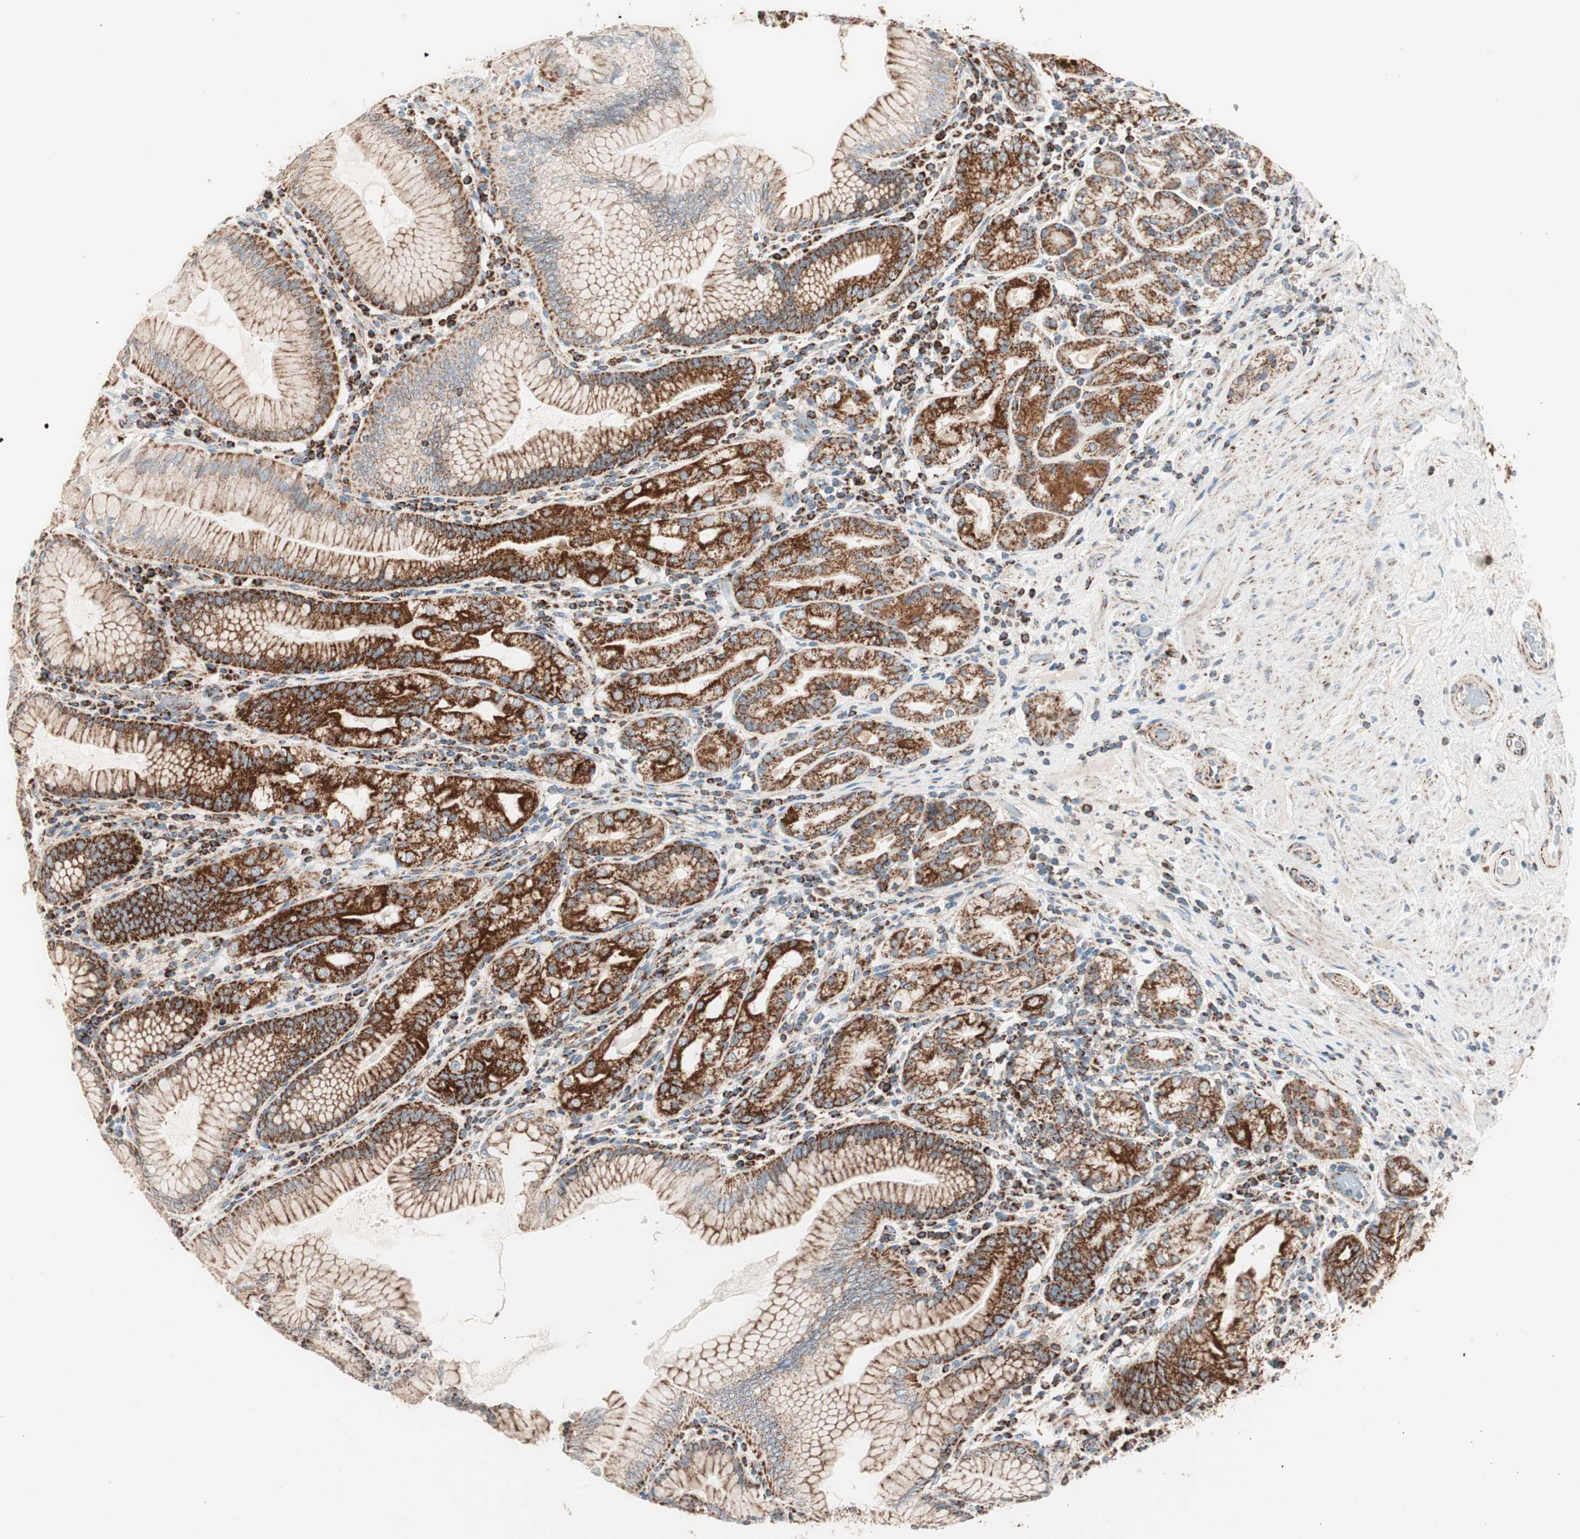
{"staining": {"intensity": "strong", "quantity": ">75%", "location": "cytoplasmic/membranous"}, "tissue": "stomach", "cell_type": "Glandular cells", "image_type": "normal", "snomed": [{"axis": "morphology", "description": "Normal tissue, NOS"}, {"axis": "topography", "description": "Stomach, lower"}], "caption": "Stomach was stained to show a protein in brown. There is high levels of strong cytoplasmic/membranous staining in approximately >75% of glandular cells. (Stains: DAB in brown, nuclei in blue, Microscopy: brightfield microscopy at high magnification).", "gene": "TOMM20", "patient": {"sex": "female", "age": 76}}